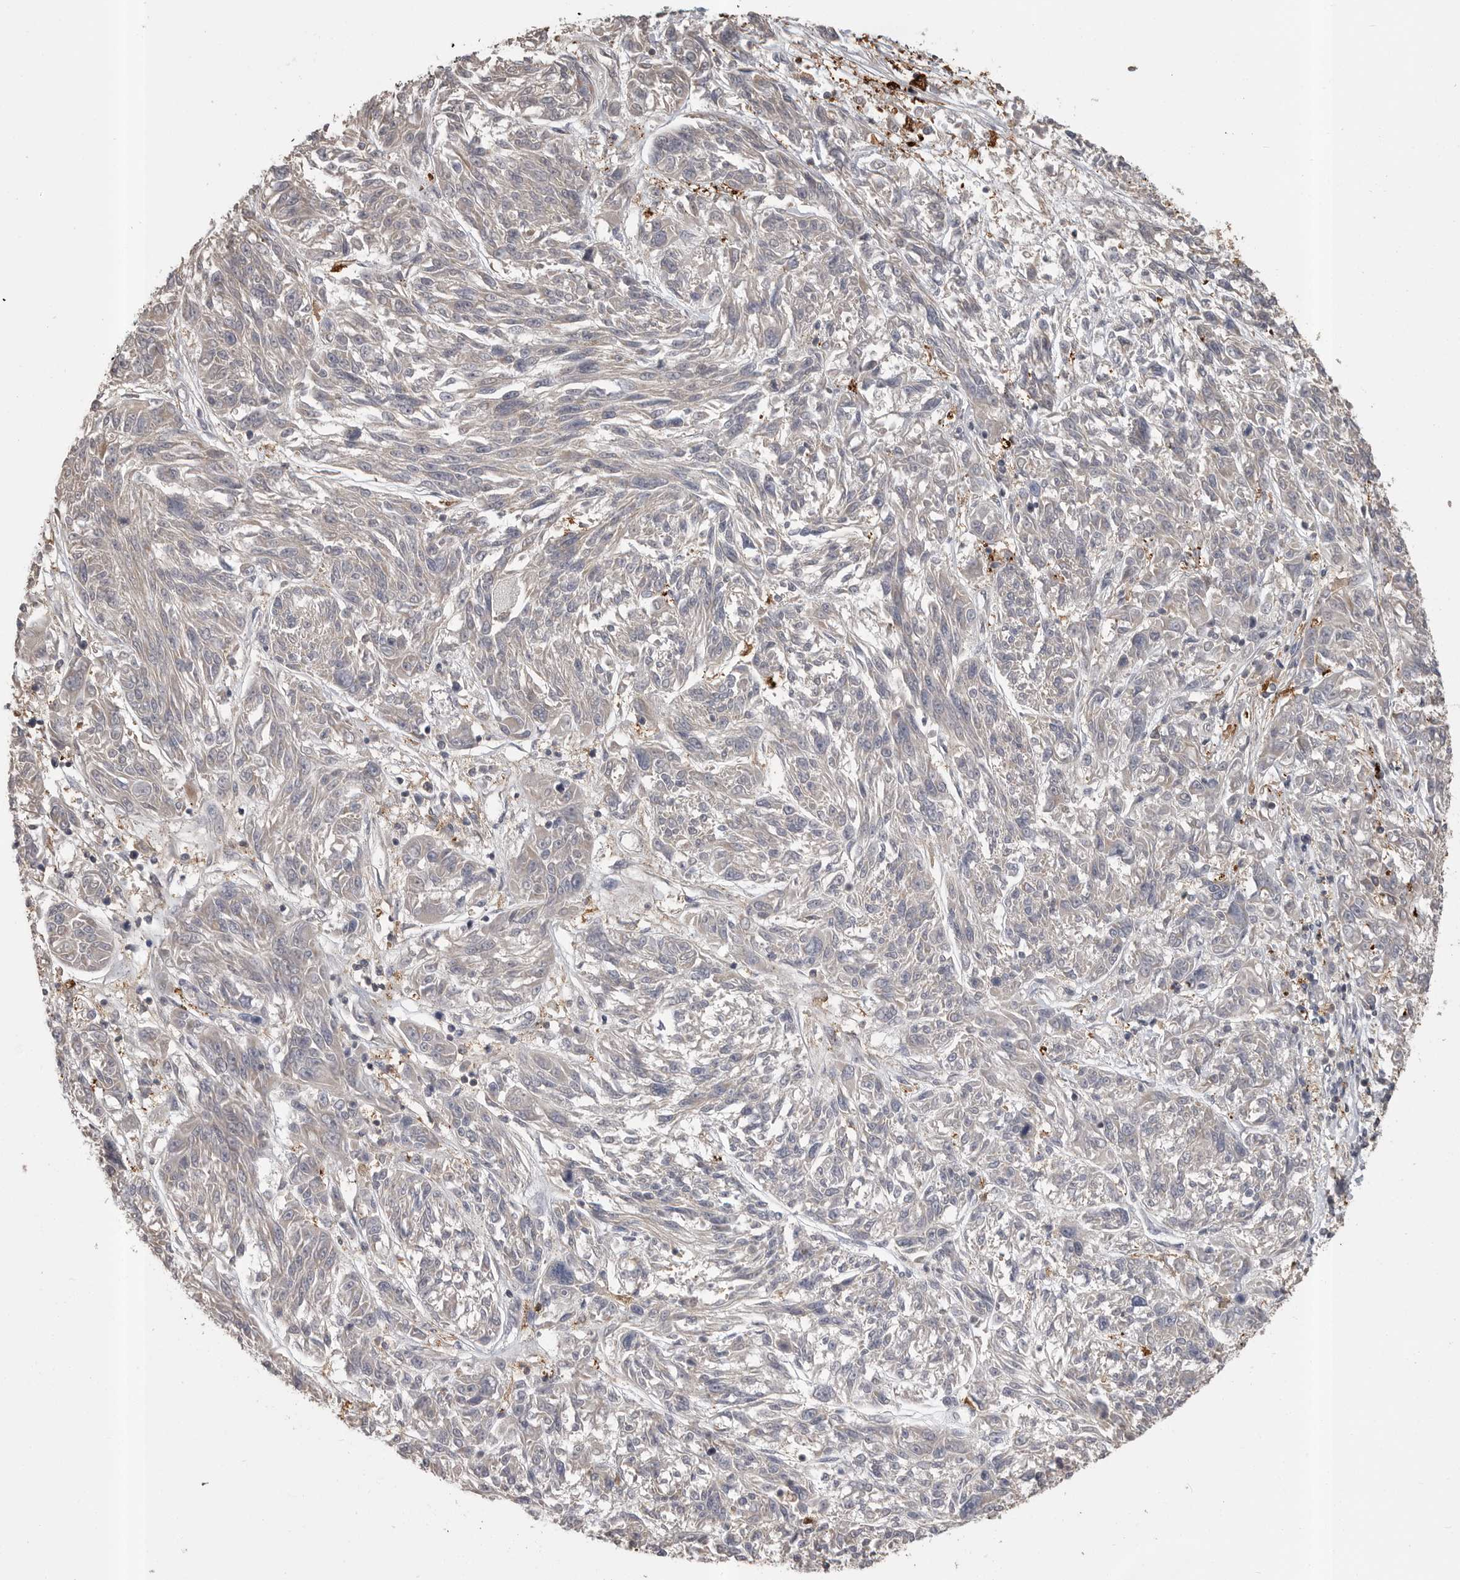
{"staining": {"intensity": "negative", "quantity": "none", "location": "none"}, "tissue": "melanoma", "cell_type": "Tumor cells", "image_type": "cancer", "snomed": [{"axis": "morphology", "description": "Malignant melanoma, NOS"}, {"axis": "topography", "description": "Skin"}], "caption": "Protein analysis of melanoma exhibits no significant staining in tumor cells.", "gene": "CMTM6", "patient": {"sex": "male", "age": 53}}